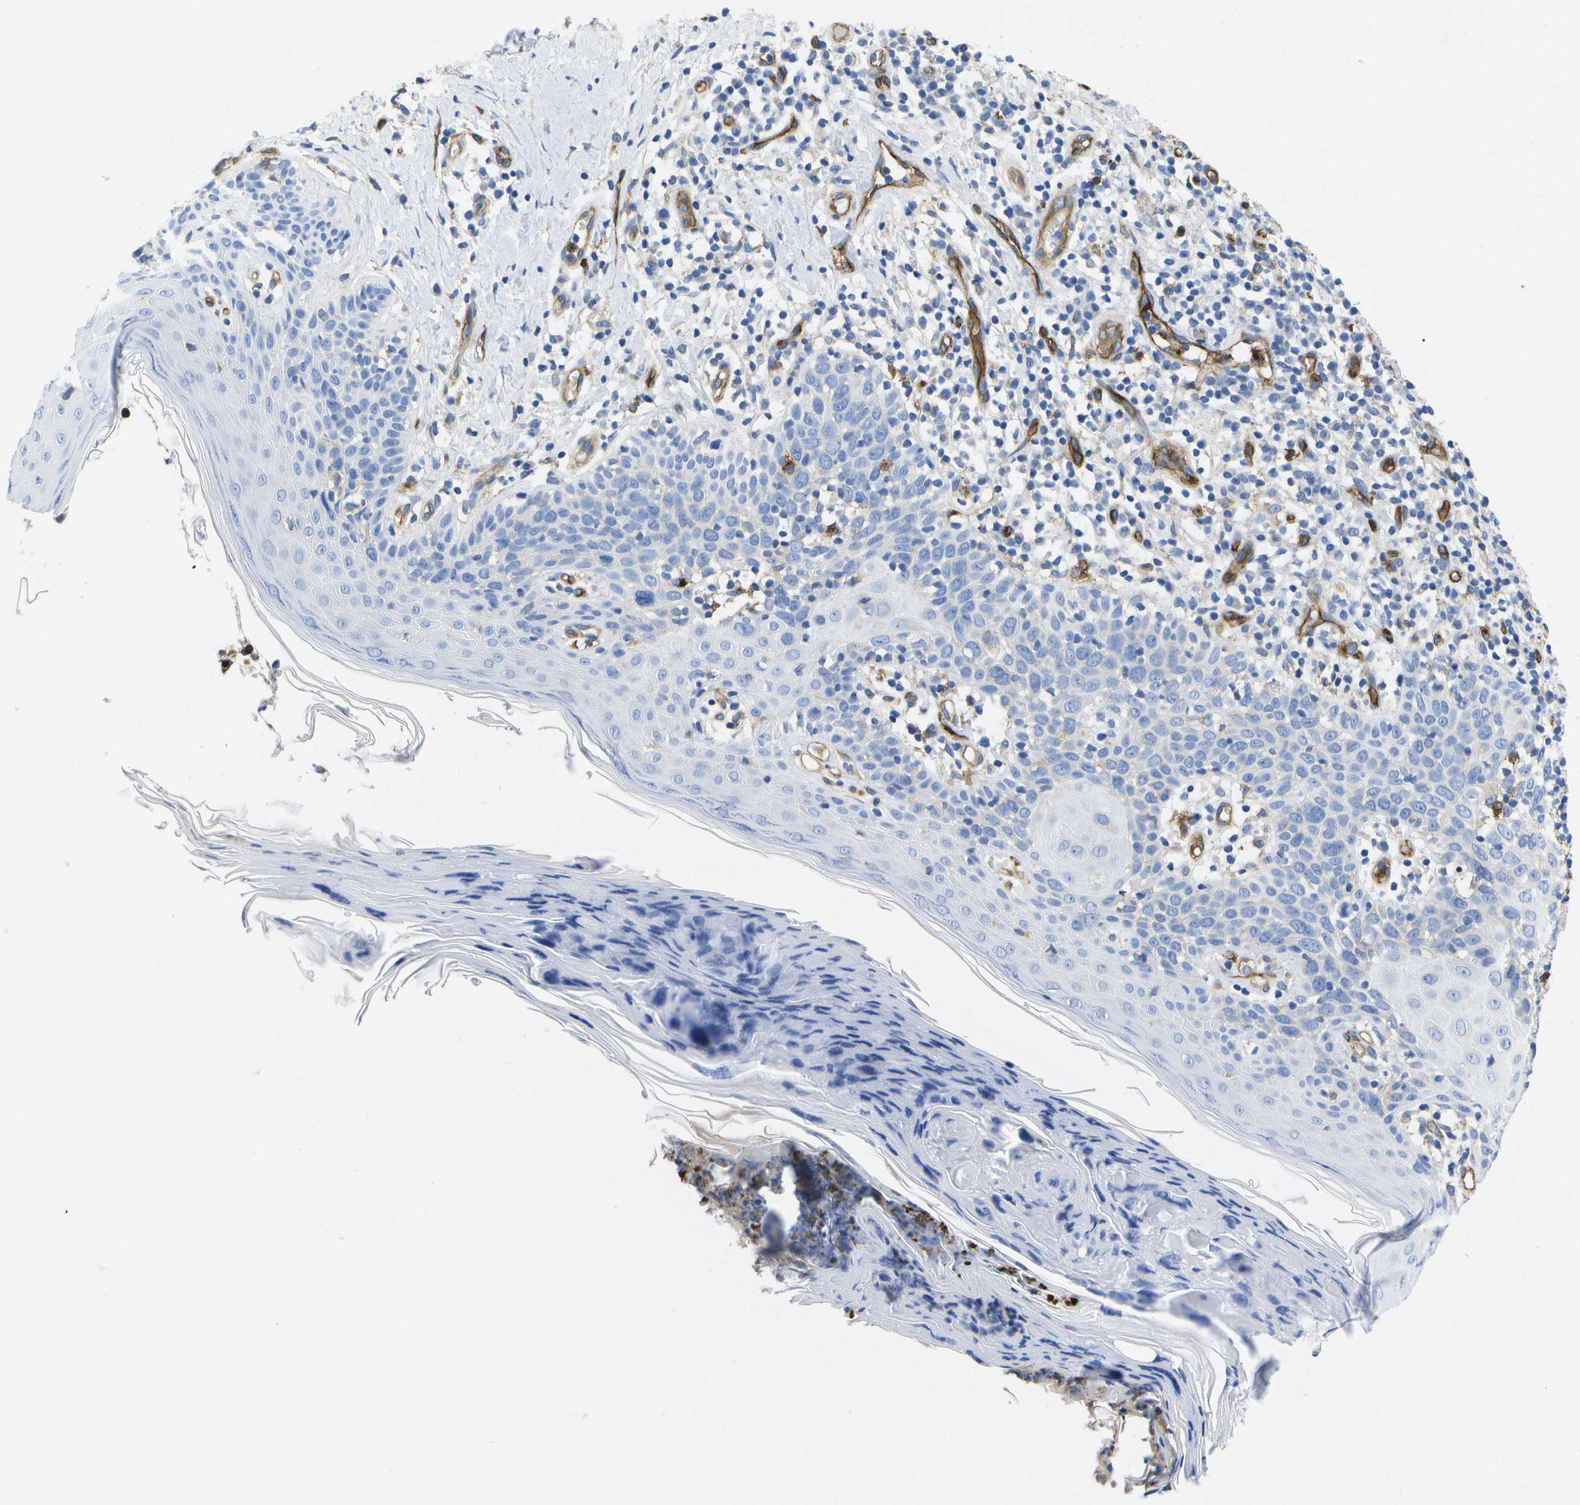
{"staining": {"intensity": "negative", "quantity": "none", "location": "none"}, "tissue": "skin cancer", "cell_type": "Tumor cells", "image_type": "cancer", "snomed": [{"axis": "morphology", "description": "Squamous cell carcinoma in situ, NOS"}, {"axis": "morphology", "description": "Squamous cell carcinoma, NOS"}, {"axis": "topography", "description": "Skin"}], "caption": "There is no significant positivity in tumor cells of skin squamous cell carcinoma. (DAB immunohistochemistry visualized using brightfield microscopy, high magnification).", "gene": "DYSF", "patient": {"sex": "male", "age": 93}}